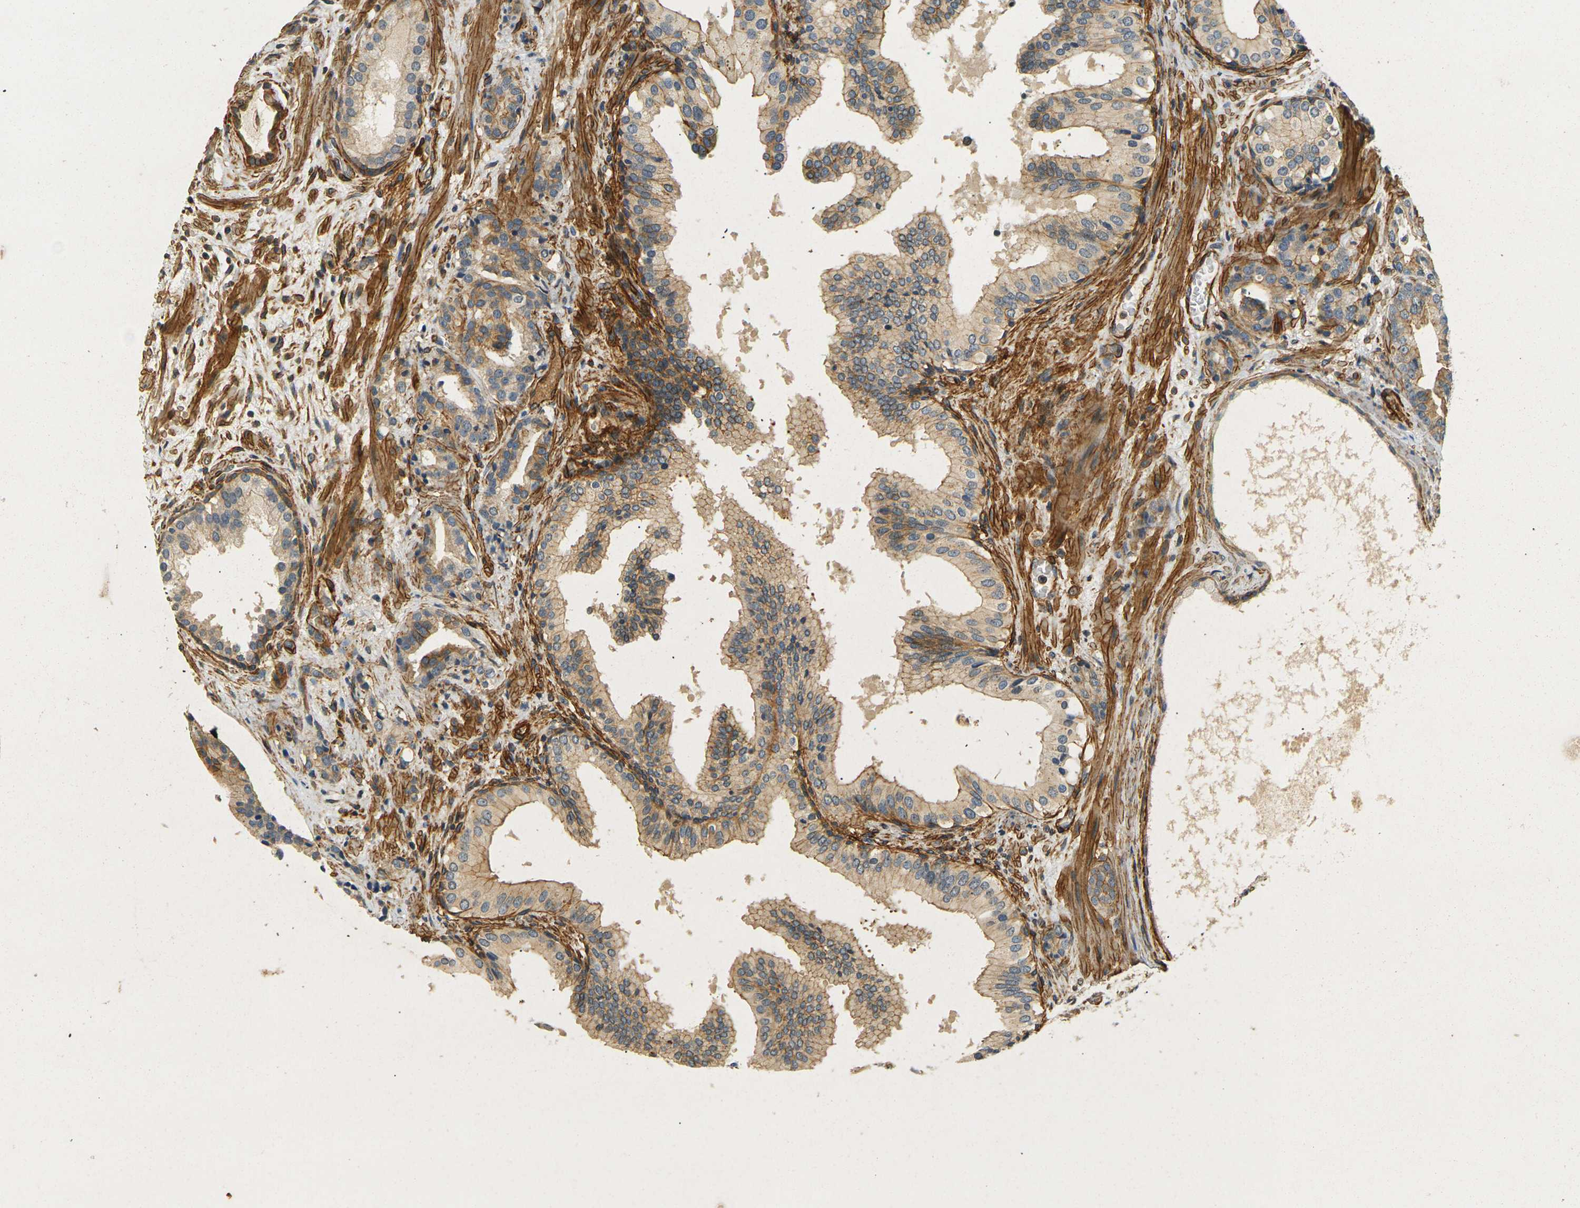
{"staining": {"intensity": "moderate", "quantity": ">75%", "location": "cytoplasmic/membranous"}, "tissue": "prostate cancer", "cell_type": "Tumor cells", "image_type": "cancer", "snomed": [{"axis": "morphology", "description": "Adenocarcinoma, Low grade"}, {"axis": "topography", "description": "Prostate"}], "caption": "Immunohistochemical staining of human low-grade adenocarcinoma (prostate) reveals medium levels of moderate cytoplasmic/membranous expression in approximately >75% of tumor cells. The staining was performed using DAB (3,3'-diaminobenzidine) to visualize the protein expression in brown, while the nuclei were stained in blue with hematoxylin (Magnification: 20x).", "gene": "EPHA7", "patient": {"sex": "male", "age": 63}}